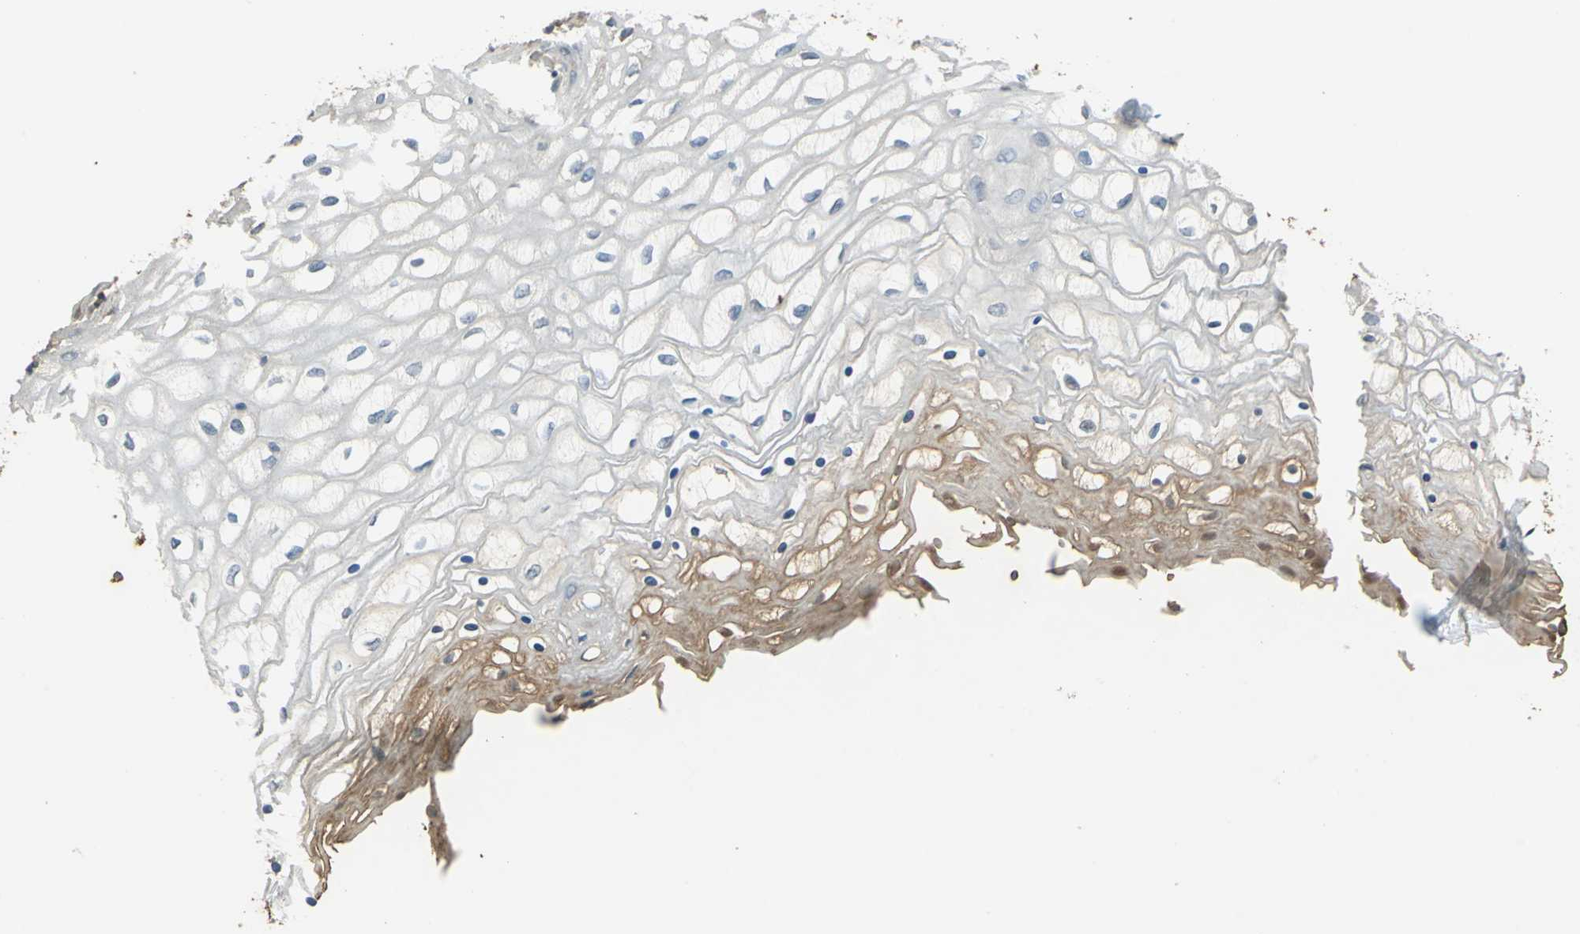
{"staining": {"intensity": "moderate", "quantity": "<25%", "location": "cytoplasmic/membranous"}, "tissue": "vagina", "cell_type": "Squamous epithelial cells", "image_type": "normal", "snomed": [{"axis": "morphology", "description": "Normal tissue, NOS"}, {"axis": "topography", "description": "Vagina"}], "caption": "Immunohistochemical staining of unremarkable human vagina exhibits <25% levels of moderate cytoplasmic/membranous protein staining in approximately <25% of squamous epithelial cells. The protein of interest is shown in brown color, while the nuclei are stained blue.", "gene": "DDAH1", "patient": {"sex": "female", "age": 34}}